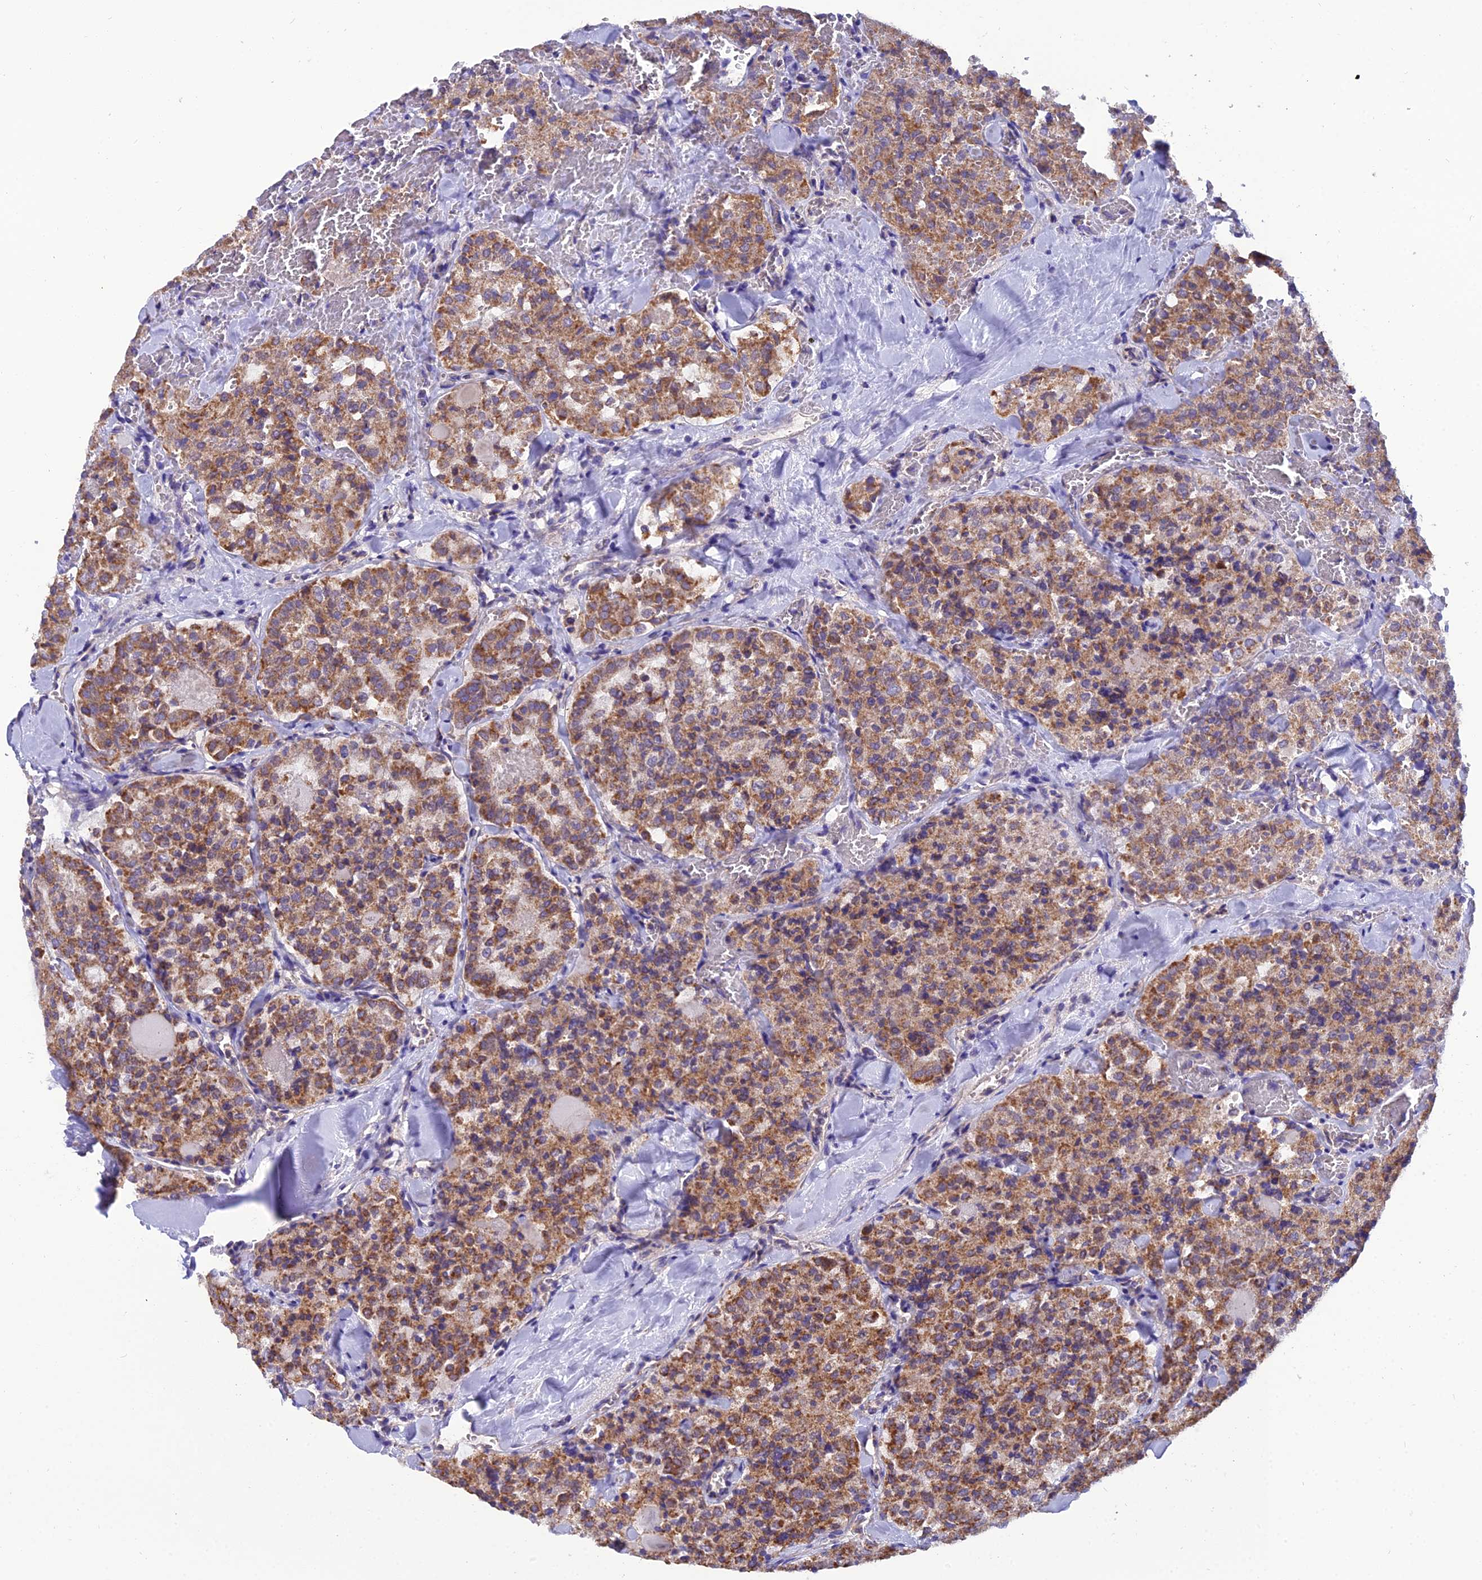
{"staining": {"intensity": "moderate", "quantity": ">75%", "location": "cytoplasmic/membranous"}, "tissue": "thyroid cancer", "cell_type": "Tumor cells", "image_type": "cancer", "snomed": [{"axis": "morphology", "description": "Follicular adenoma carcinoma, NOS"}, {"axis": "topography", "description": "Thyroid gland"}], "caption": "Immunohistochemical staining of human thyroid follicular adenoma carcinoma displays moderate cytoplasmic/membranous protein positivity in about >75% of tumor cells.", "gene": "GPD1", "patient": {"sex": "male", "age": 75}}